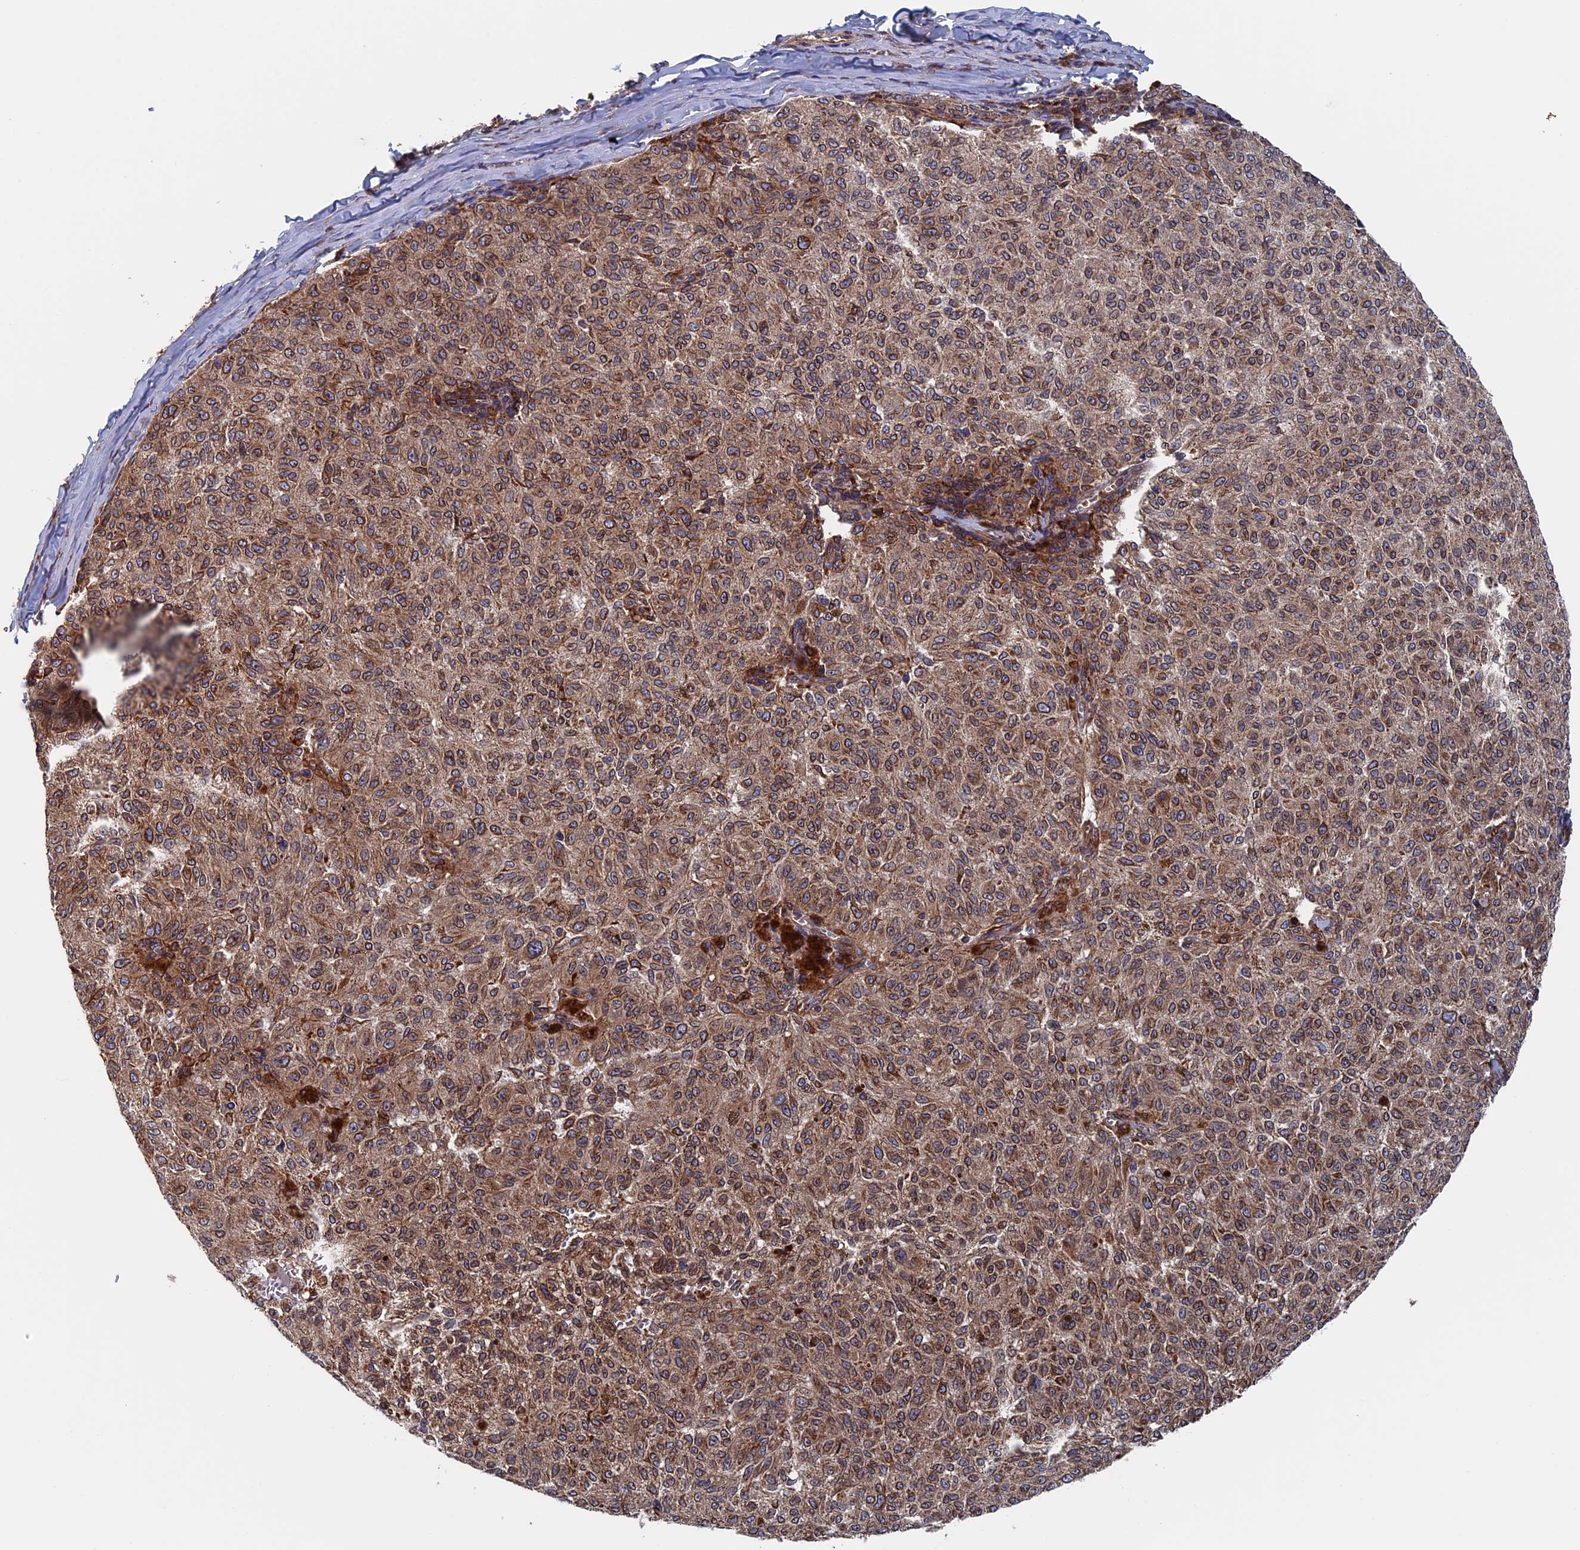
{"staining": {"intensity": "moderate", "quantity": ">75%", "location": "cytoplasmic/membranous"}, "tissue": "melanoma", "cell_type": "Tumor cells", "image_type": "cancer", "snomed": [{"axis": "morphology", "description": "Malignant melanoma, NOS"}, {"axis": "topography", "description": "Skin"}], "caption": "A histopathology image of malignant melanoma stained for a protein displays moderate cytoplasmic/membranous brown staining in tumor cells.", "gene": "RPUSD1", "patient": {"sex": "female", "age": 72}}